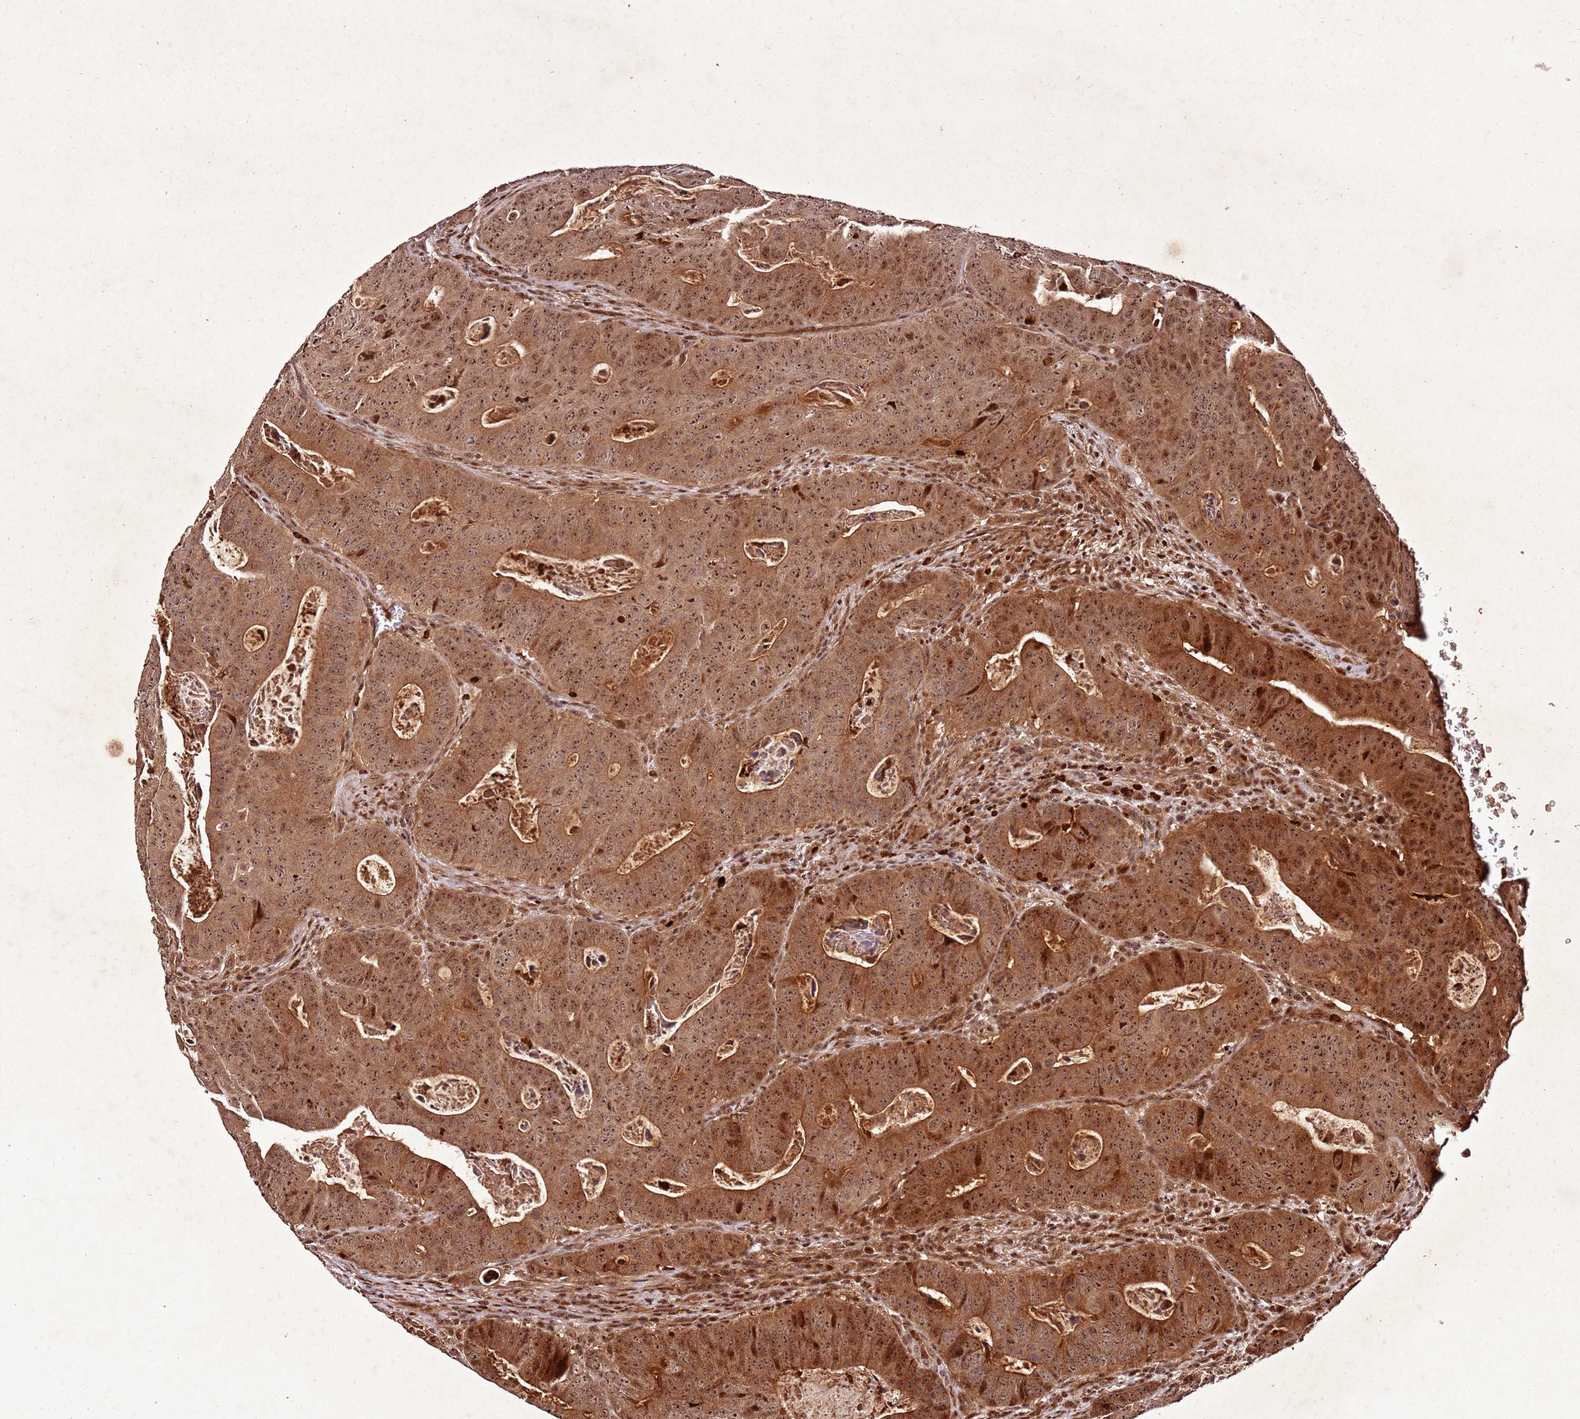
{"staining": {"intensity": "strong", "quantity": ">75%", "location": "cytoplasmic/membranous,nuclear"}, "tissue": "colorectal cancer", "cell_type": "Tumor cells", "image_type": "cancer", "snomed": [{"axis": "morphology", "description": "Adenocarcinoma, NOS"}, {"axis": "topography", "description": "Rectum"}], "caption": "Immunohistochemical staining of human colorectal cancer exhibits strong cytoplasmic/membranous and nuclear protein positivity in about >75% of tumor cells.", "gene": "PTMA", "patient": {"sex": "female", "age": 75}}